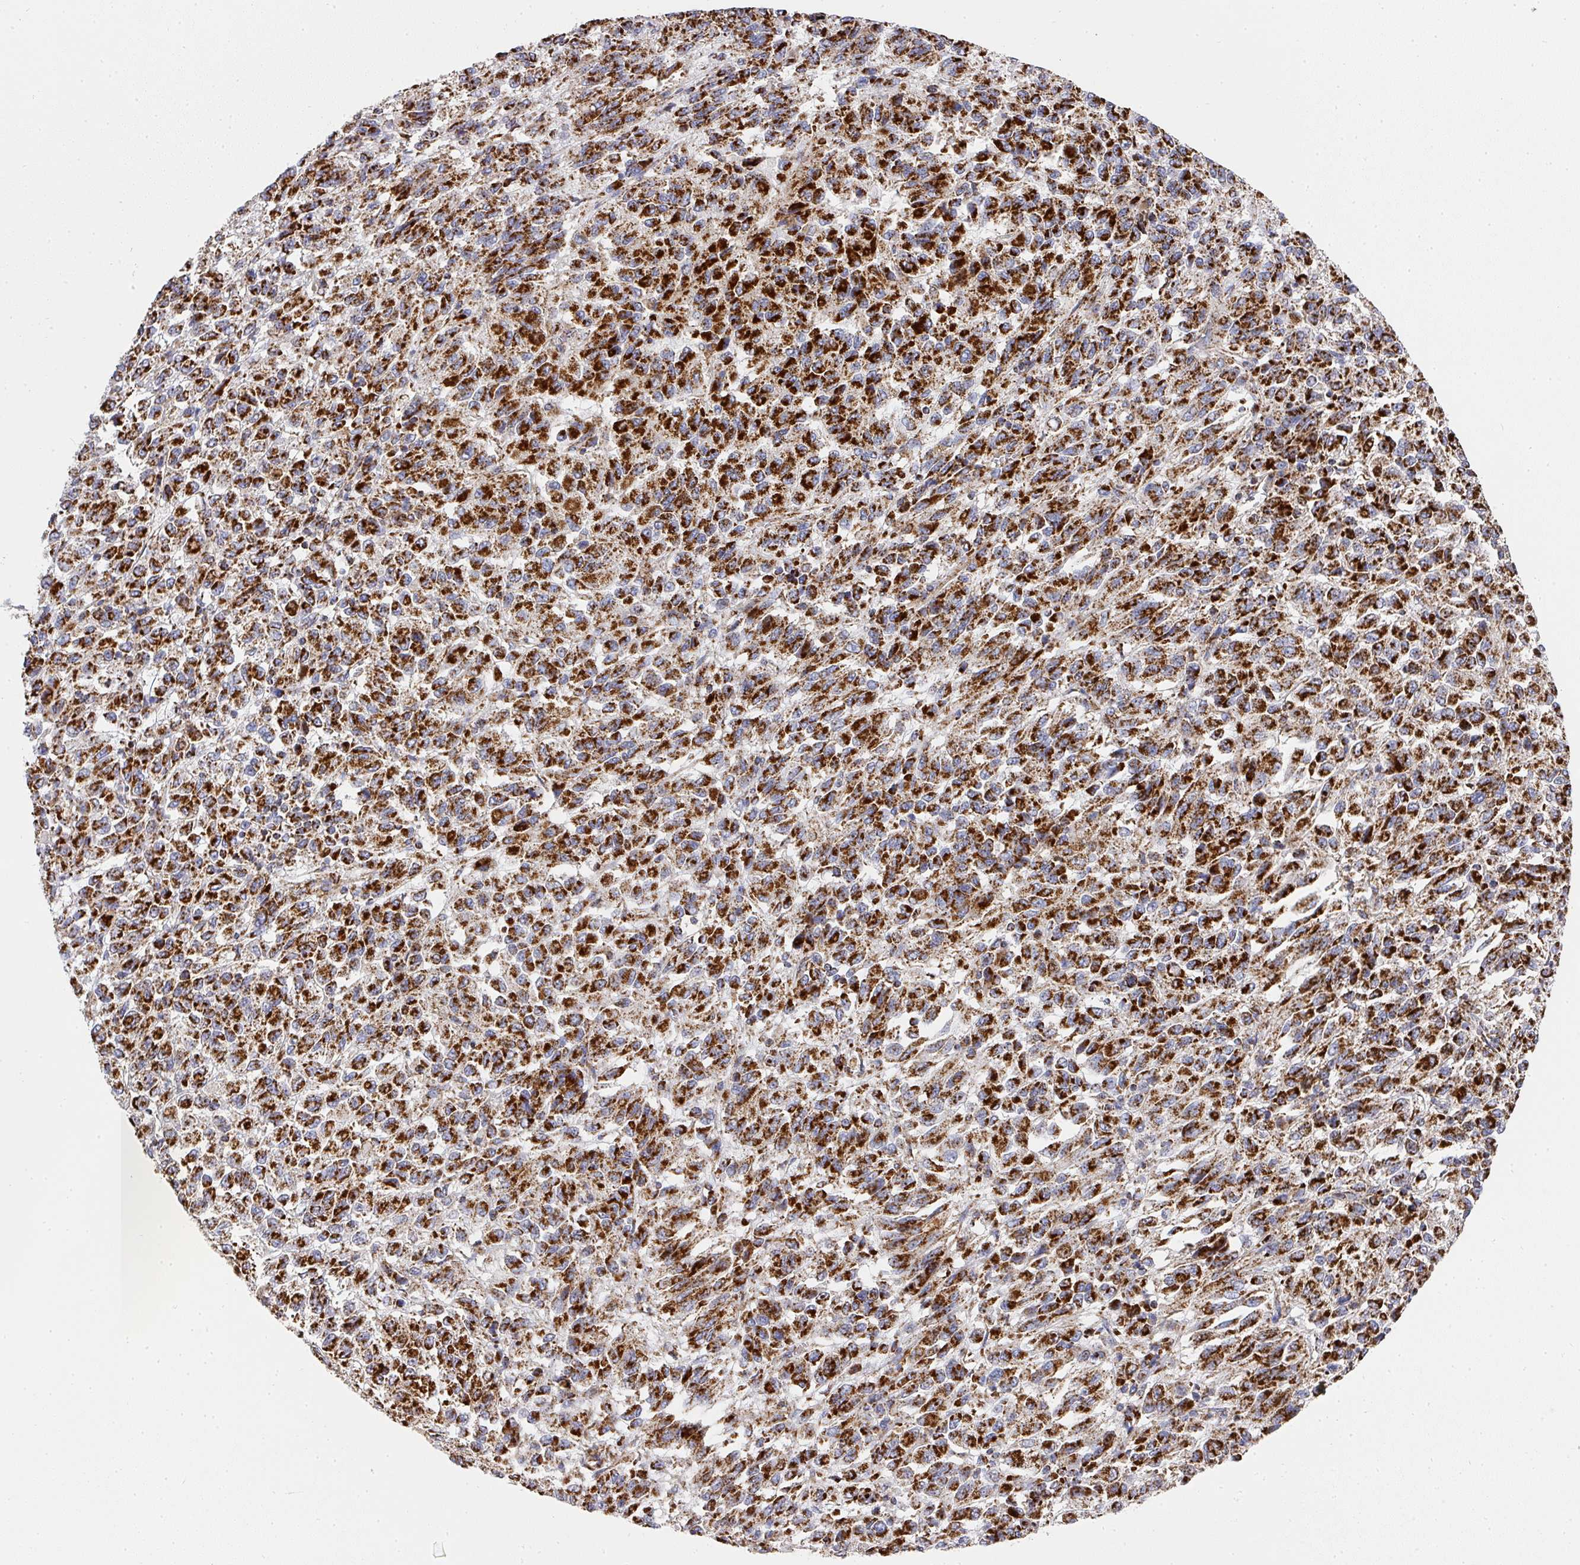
{"staining": {"intensity": "strong", "quantity": ">75%", "location": "cytoplasmic/membranous"}, "tissue": "melanoma", "cell_type": "Tumor cells", "image_type": "cancer", "snomed": [{"axis": "morphology", "description": "Malignant melanoma, Metastatic site"}, {"axis": "topography", "description": "Lung"}], "caption": "A photomicrograph of human melanoma stained for a protein demonstrates strong cytoplasmic/membranous brown staining in tumor cells.", "gene": "UQCRFS1", "patient": {"sex": "male", "age": 64}}